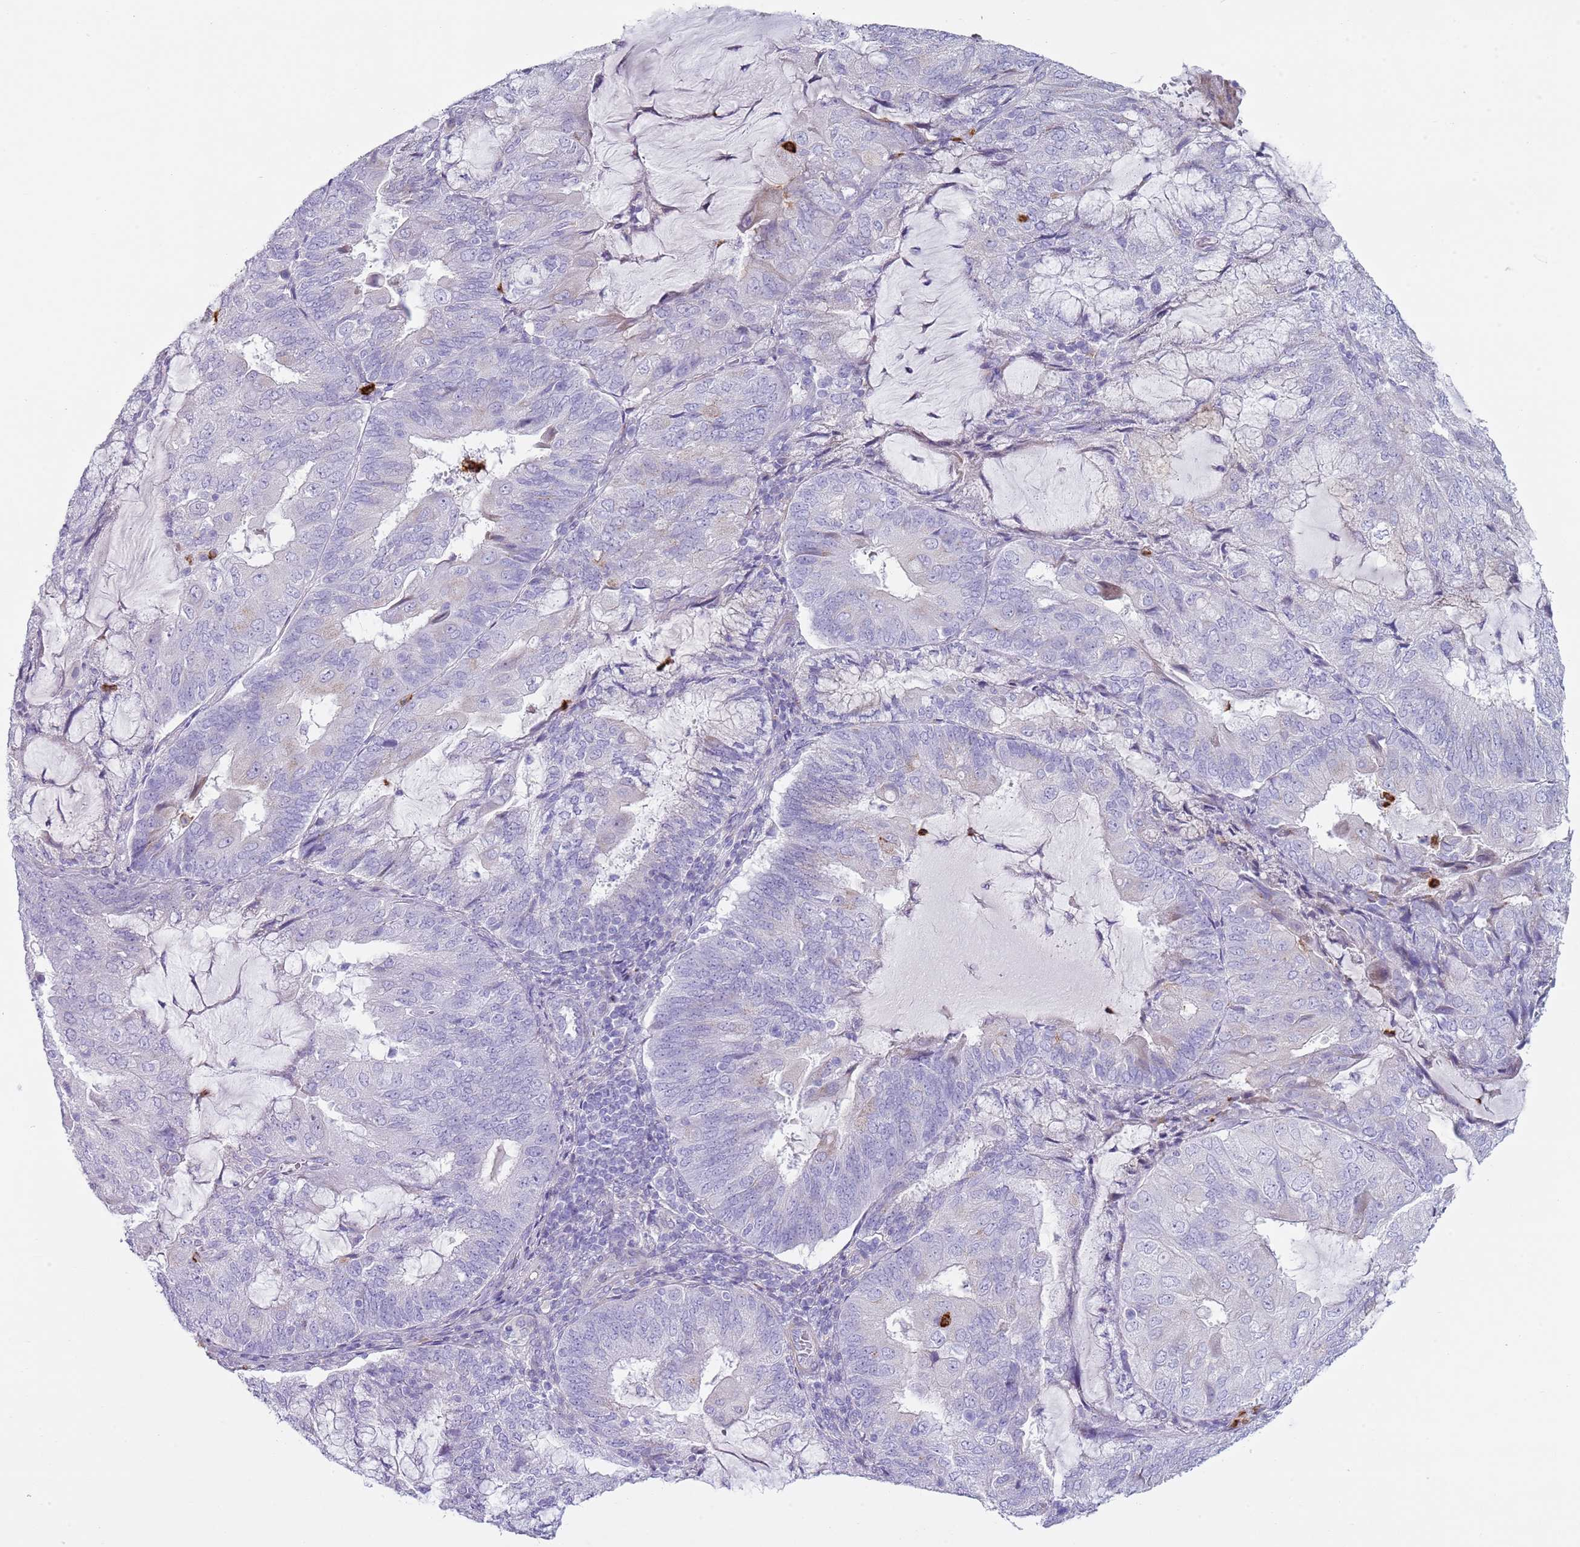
{"staining": {"intensity": "negative", "quantity": "none", "location": "none"}, "tissue": "endometrial cancer", "cell_type": "Tumor cells", "image_type": "cancer", "snomed": [{"axis": "morphology", "description": "Adenocarcinoma, NOS"}, {"axis": "topography", "description": "Endometrium"}], "caption": "Immunohistochemistry (IHC) micrograph of human adenocarcinoma (endometrial) stained for a protein (brown), which displays no staining in tumor cells.", "gene": "CD177", "patient": {"sex": "female", "age": 81}}